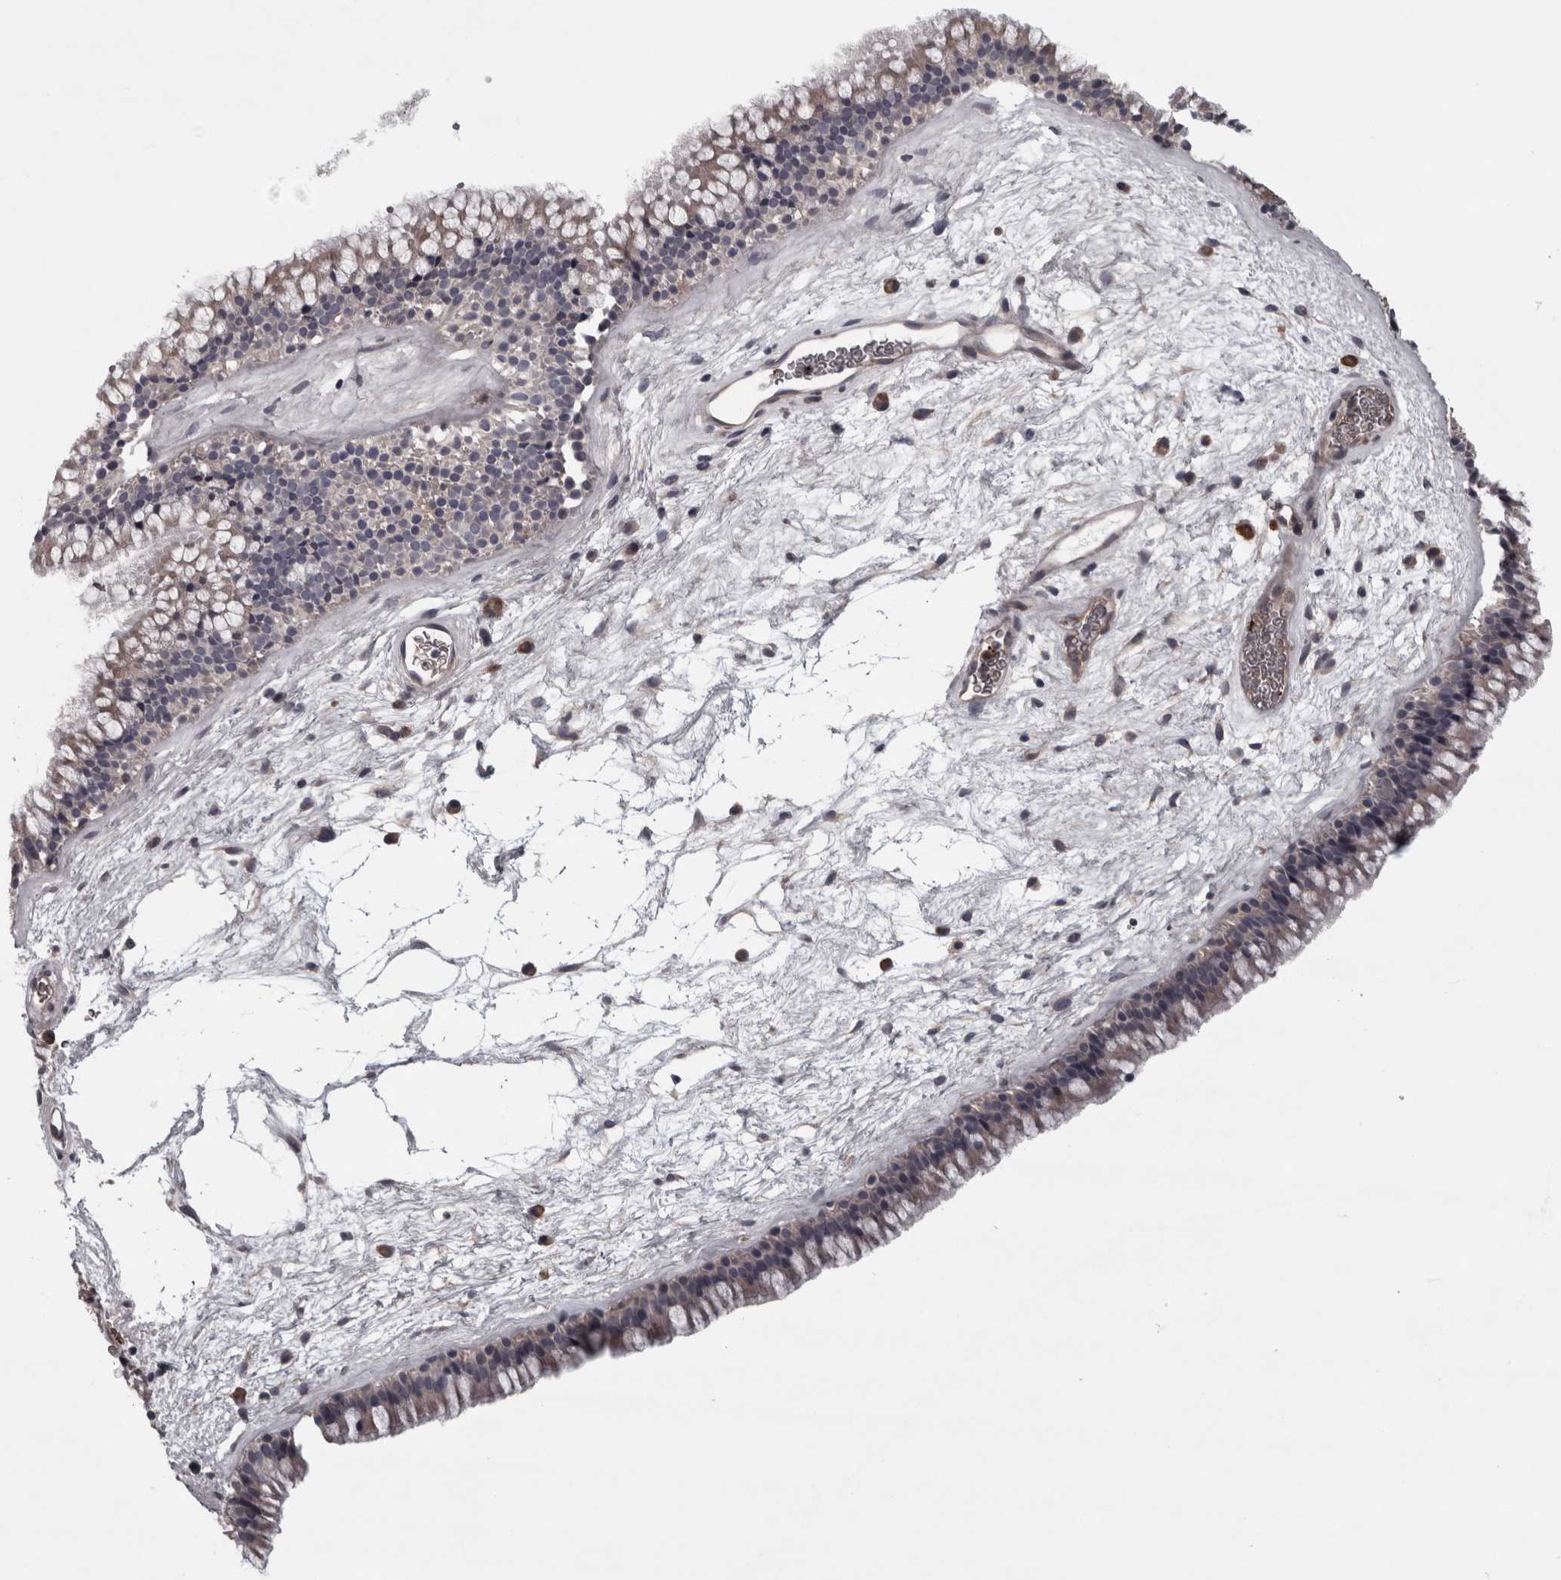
{"staining": {"intensity": "weak", "quantity": "25%-75%", "location": "cytoplasmic/membranous"}, "tissue": "nasopharynx", "cell_type": "Respiratory epithelial cells", "image_type": "normal", "snomed": [{"axis": "morphology", "description": "Normal tissue, NOS"}, {"axis": "morphology", "description": "Inflammation, NOS"}, {"axis": "topography", "description": "Nasopharynx"}], "caption": "Immunohistochemical staining of benign human nasopharynx exhibits low levels of weak cytoplasmic/membranous staining in about 25%-75% of respiratory epithelial cells.", "gene": "RSU1", "patient": {"sex": "male", "age": 48}}